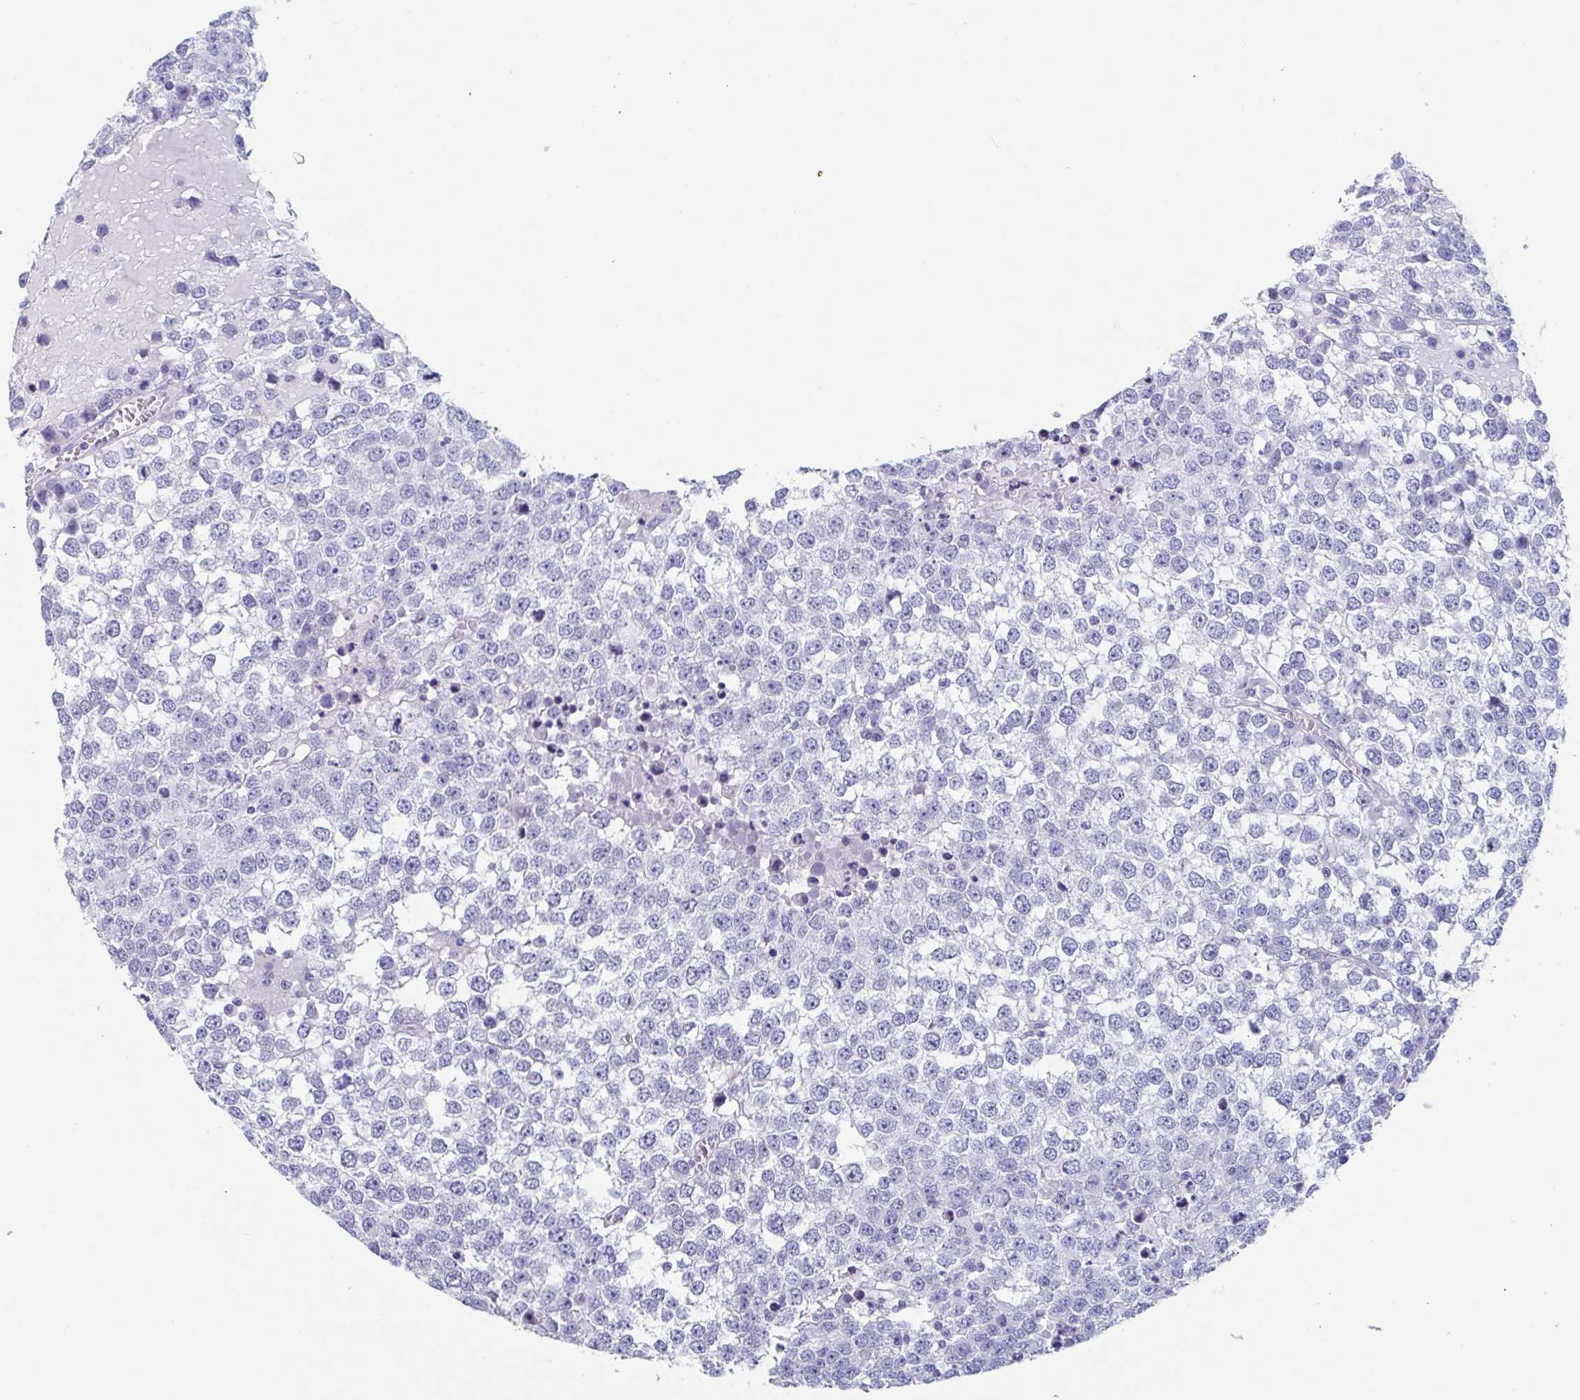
{"staining": {"intensity": "negative", "quantity": "none", "location": "none"}, "tissue": "testis cancer", "cell_type": "Tumor cells", "image_type": "cancer", "snomed": [{"axis": "morphology", "description": "Seminoma, NOS"}, {"axis": "topography", "description": "Testis"}], "caption": "Testis cancer was stained to show a protein in brown. There is no significant positivity in tumor cells.", "gene": "ZPBP", "patient": {"sex": "male", "age": 65}}